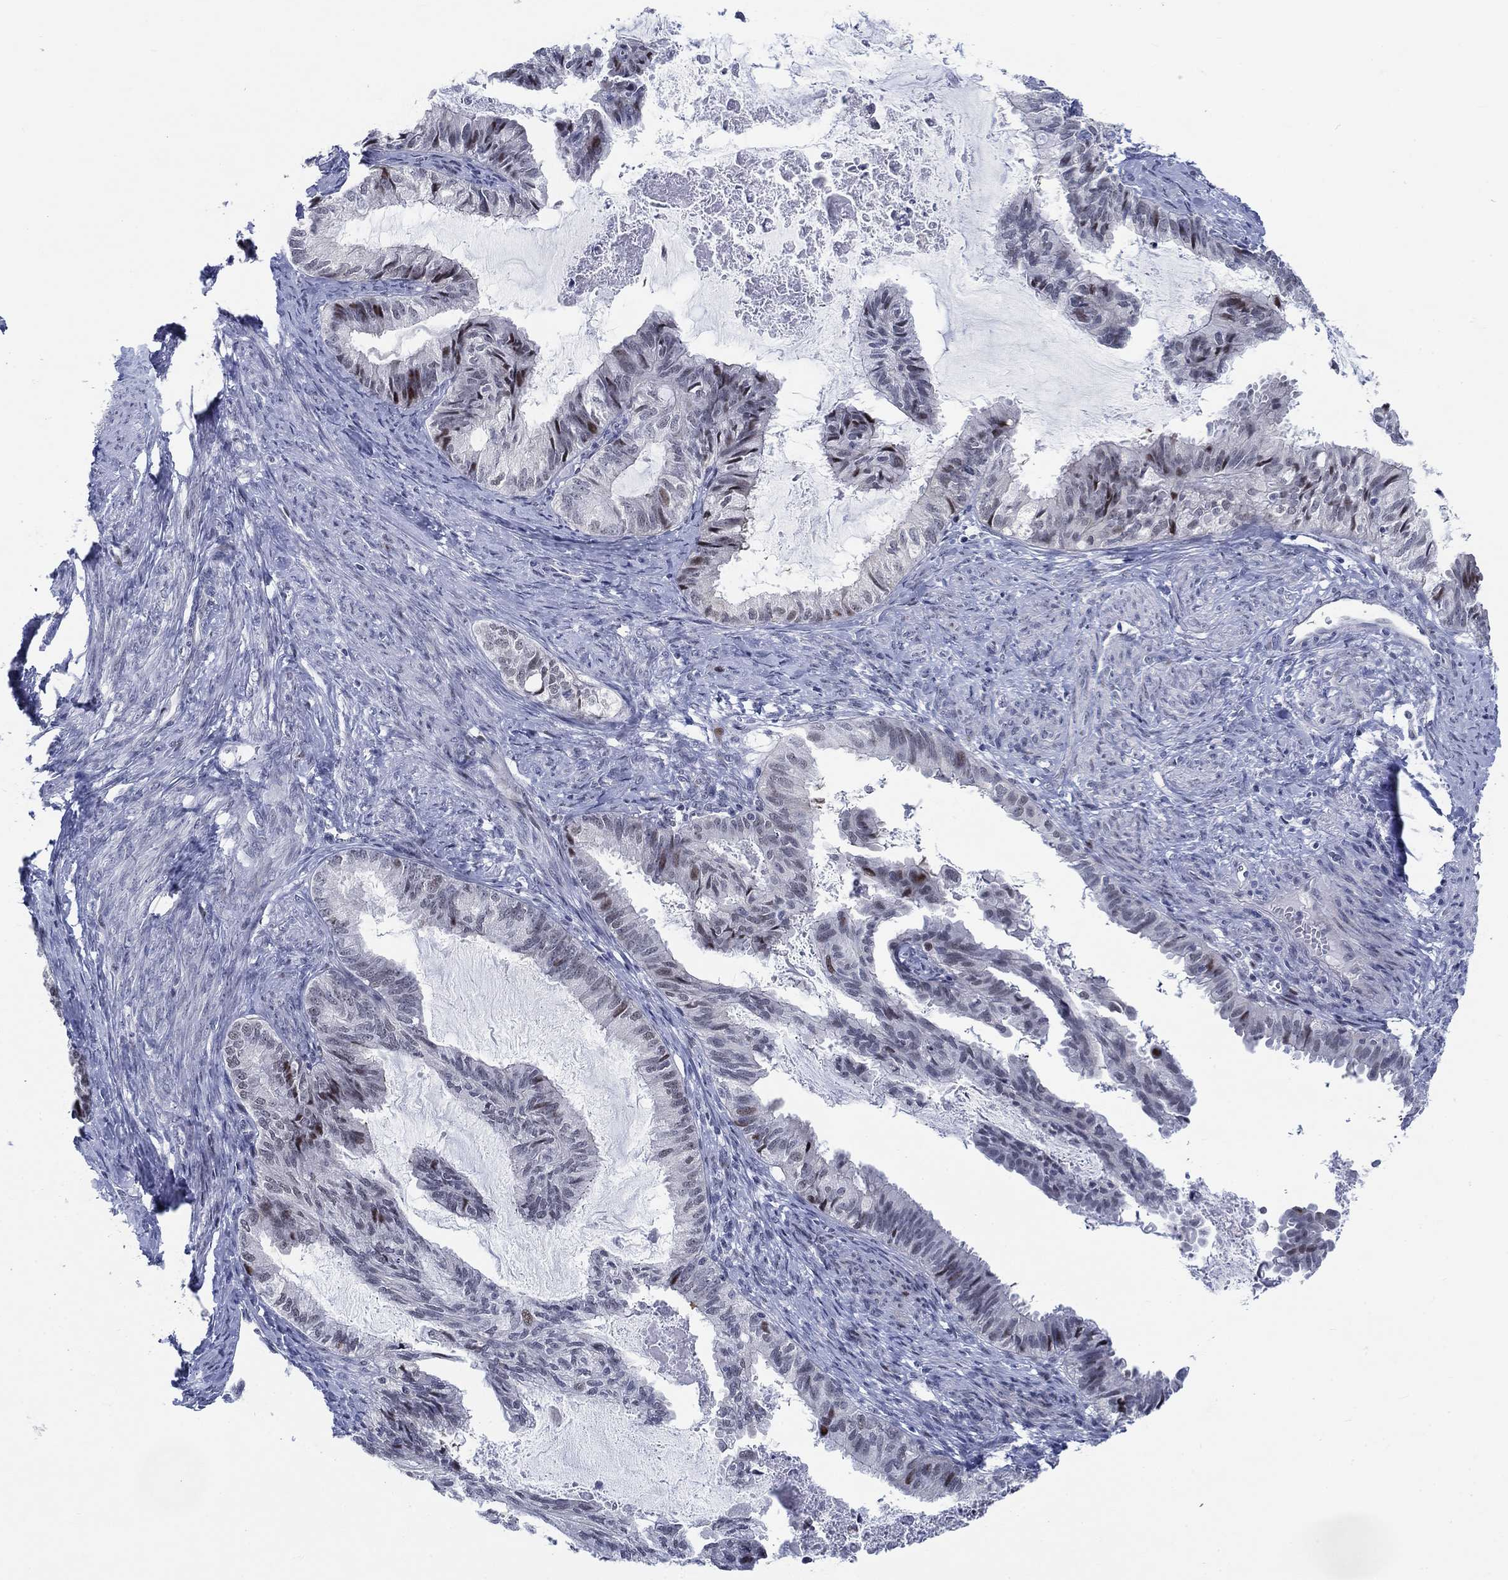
{"staining": {"intensity": "moderate", "quantity": "<25%", "location": "nuclear"}, "tissue": "endometrial cancer", "cell_type": "Tumor cells", "image_type": "cancer", "snomed": [{"axis": "morphology", "description": "Adenocarcinoma, NOS"}, {"axis": "topography", "description": "Endometrium"}], "caption": "Brown immunohistochemical staining in endometrial cancer (adenocarcinoma) exhibits moderate nuclear expression in approximately <25% of tumor cells.", "gene": "NEU3", "patient": {"sex": "female", "age": 86}}